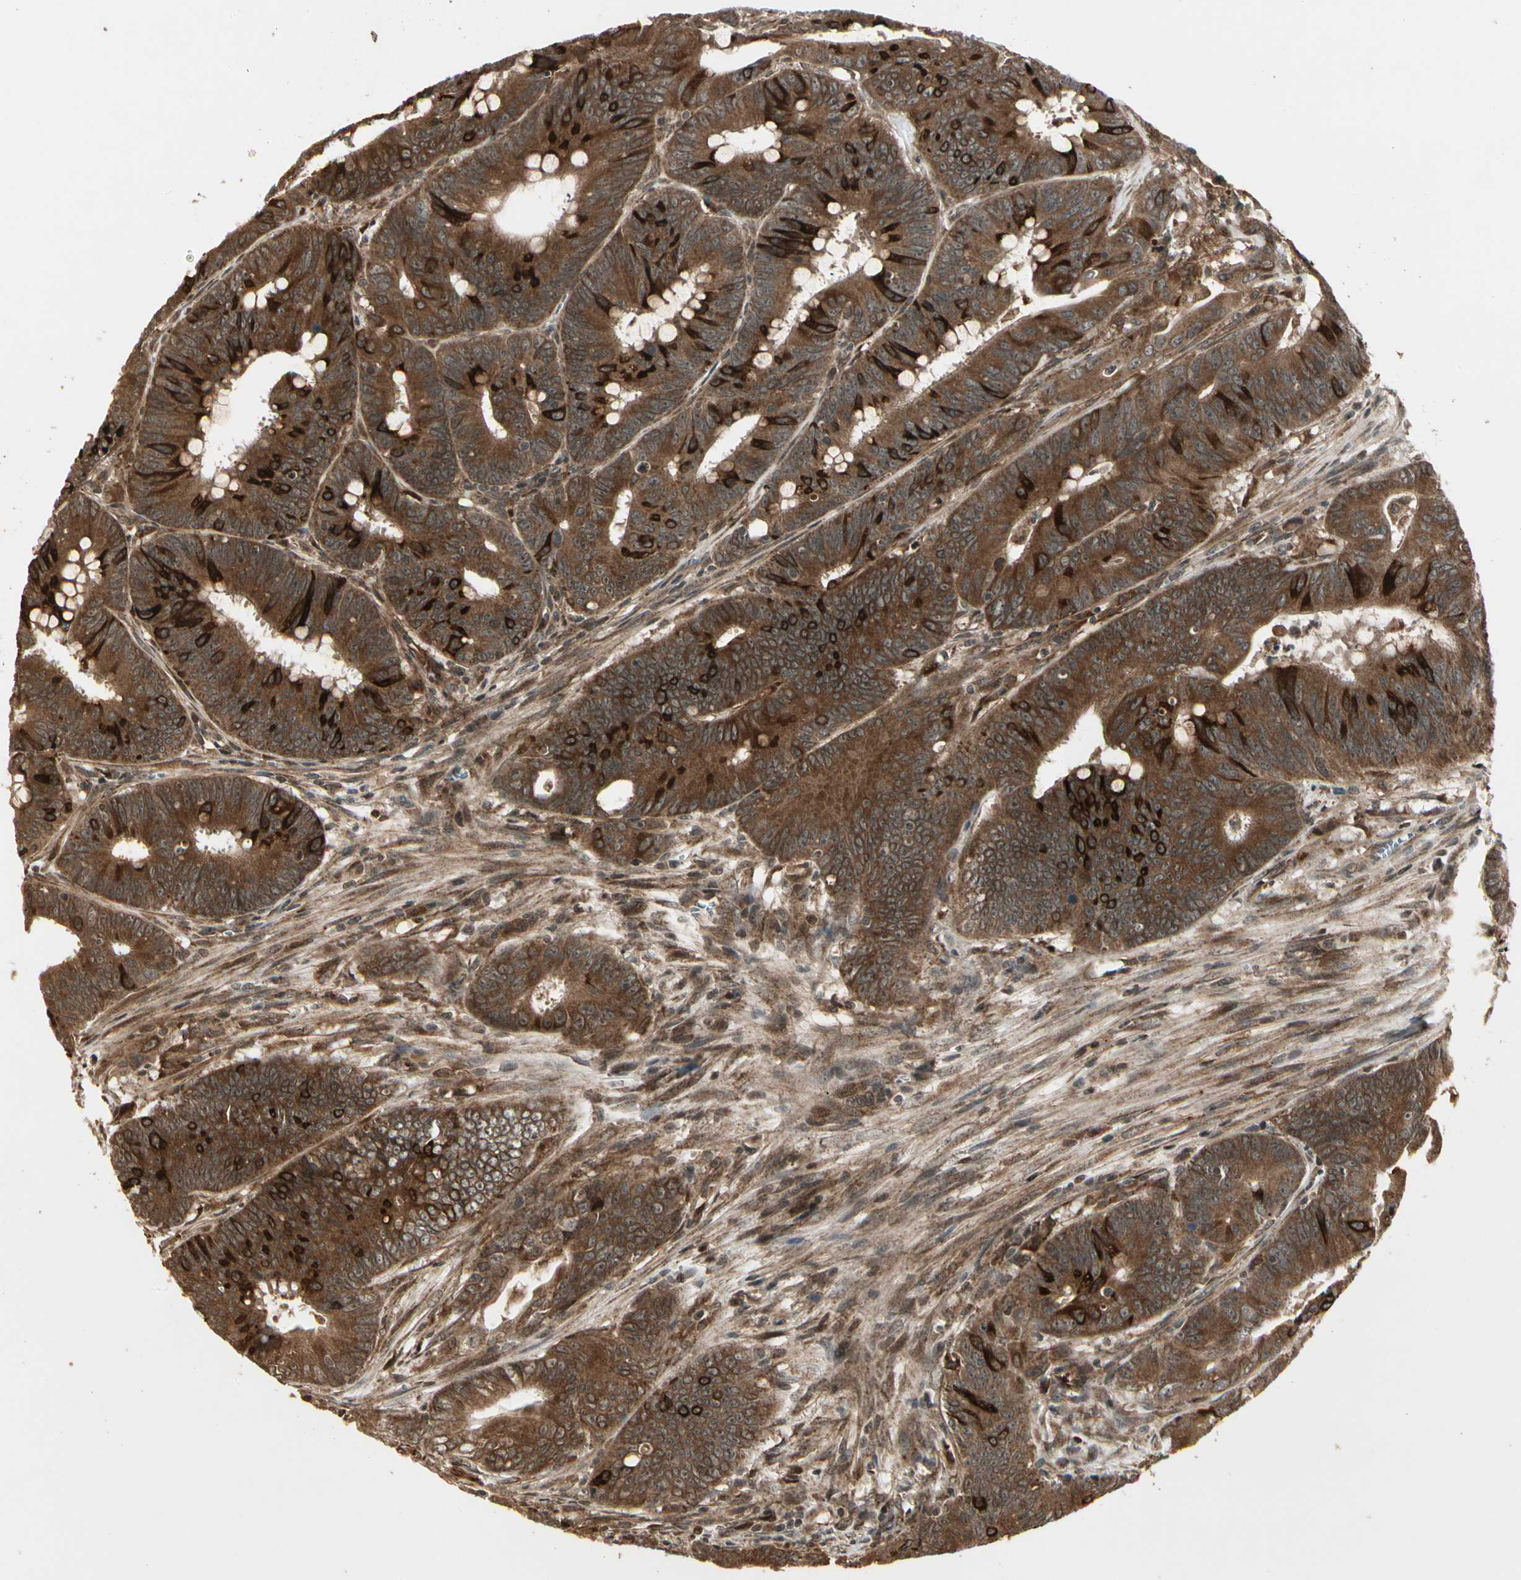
{"staining": {"intensity": "strong", "quantity": ">75%", "location": "cytoplasmic/membranous"}, "tissue": "colorectal cancer", "cell_type": "Tumor cells", "image_type": "cancer", "snomed": [{"axis": "morphology", "description": "Adenocarcinoma, NOS"}, {"axis": "topography", "description": "Colon"}], "caption": "Immunohistochemical staining of colorectal cancer demonstrates high levels of strong cytoplasmic/membranous expression in about >75% of tumor cells.", "gene": "GLUL", "patient": {"sex": "male", "age": 45}}